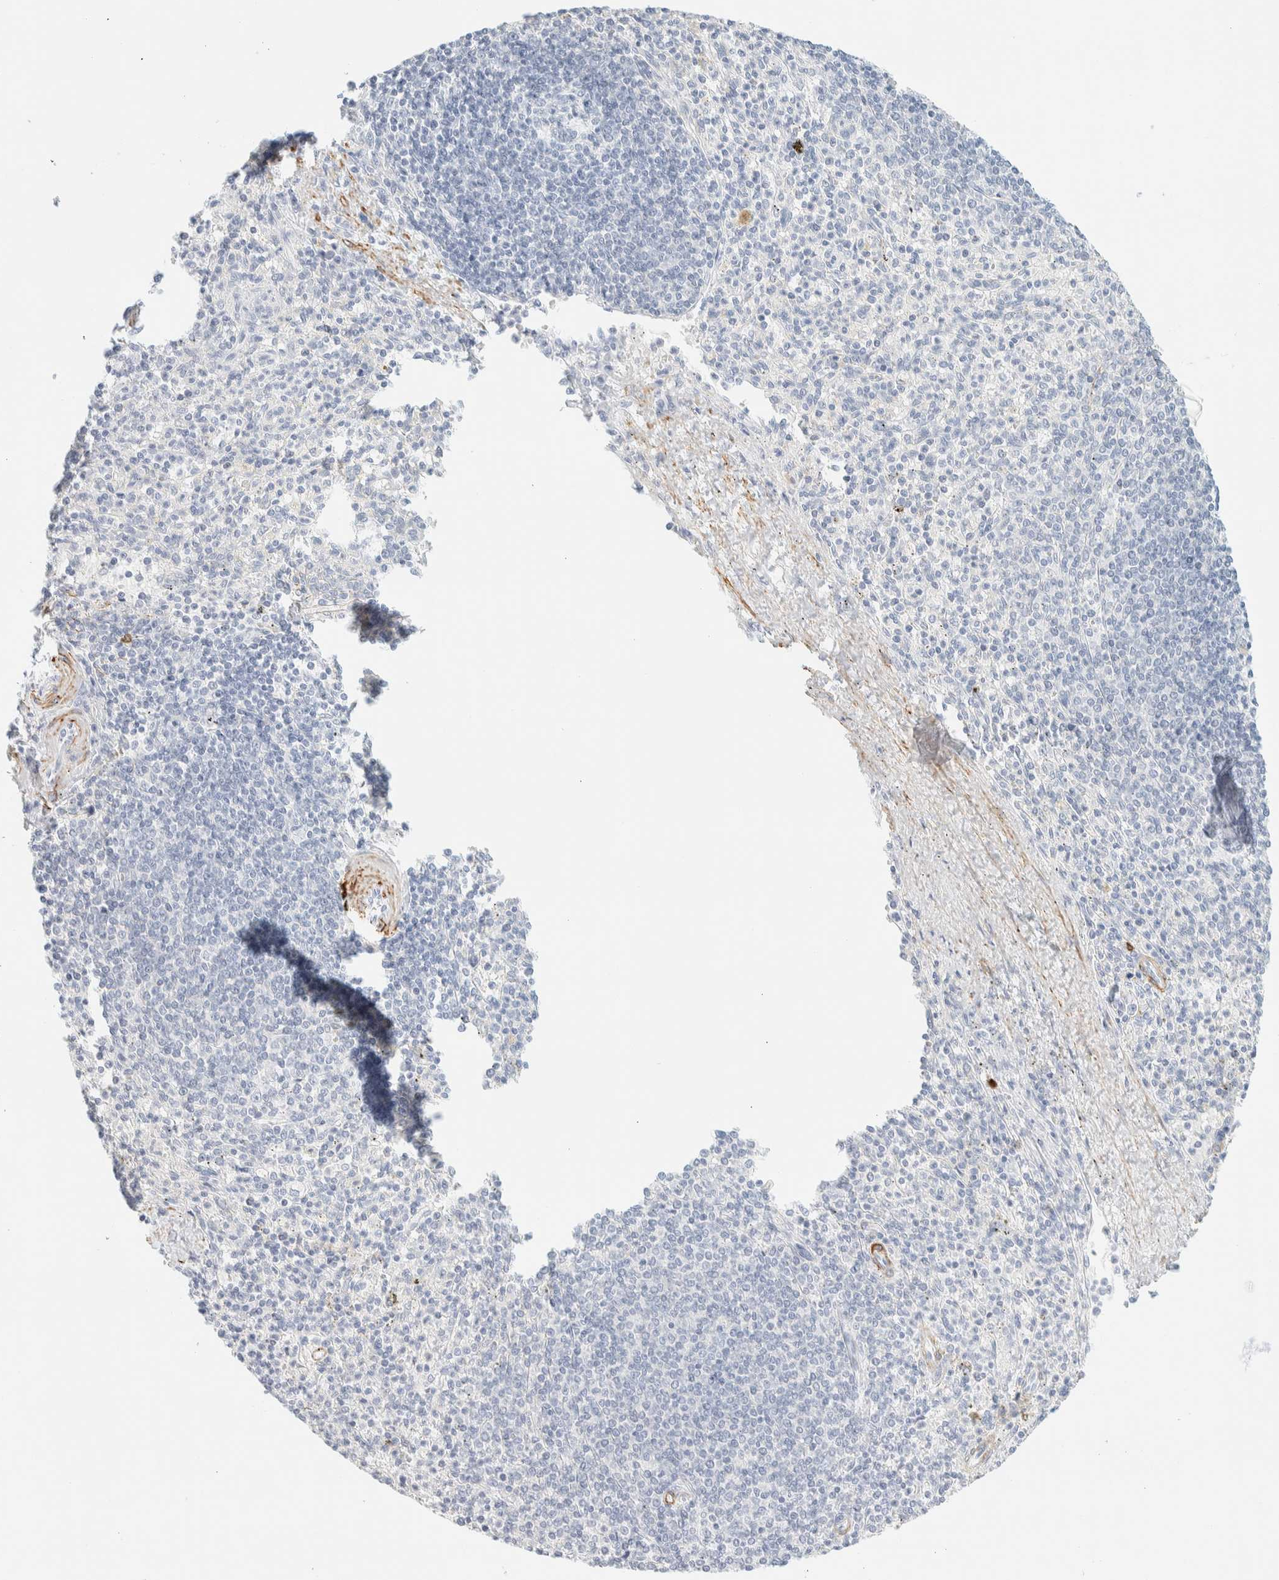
{"staining": {"intensity": "negative", "quantity": "none", "location": "none"}, "tissue": "spleen", "cell_type": "Cells in red pulp", "image_type": "normal", "snomed": [{"axis": "morphology", "description": "Normal tissue, NOS"}, {"axis": "topography", "description": "Spleen"}], "caption": "Immunohistochemical staining of normal human spleen reveals no significant expression in cells in red pulp.", "gene": "AFMID", "patient": {"sex": "male", "age": 72}}